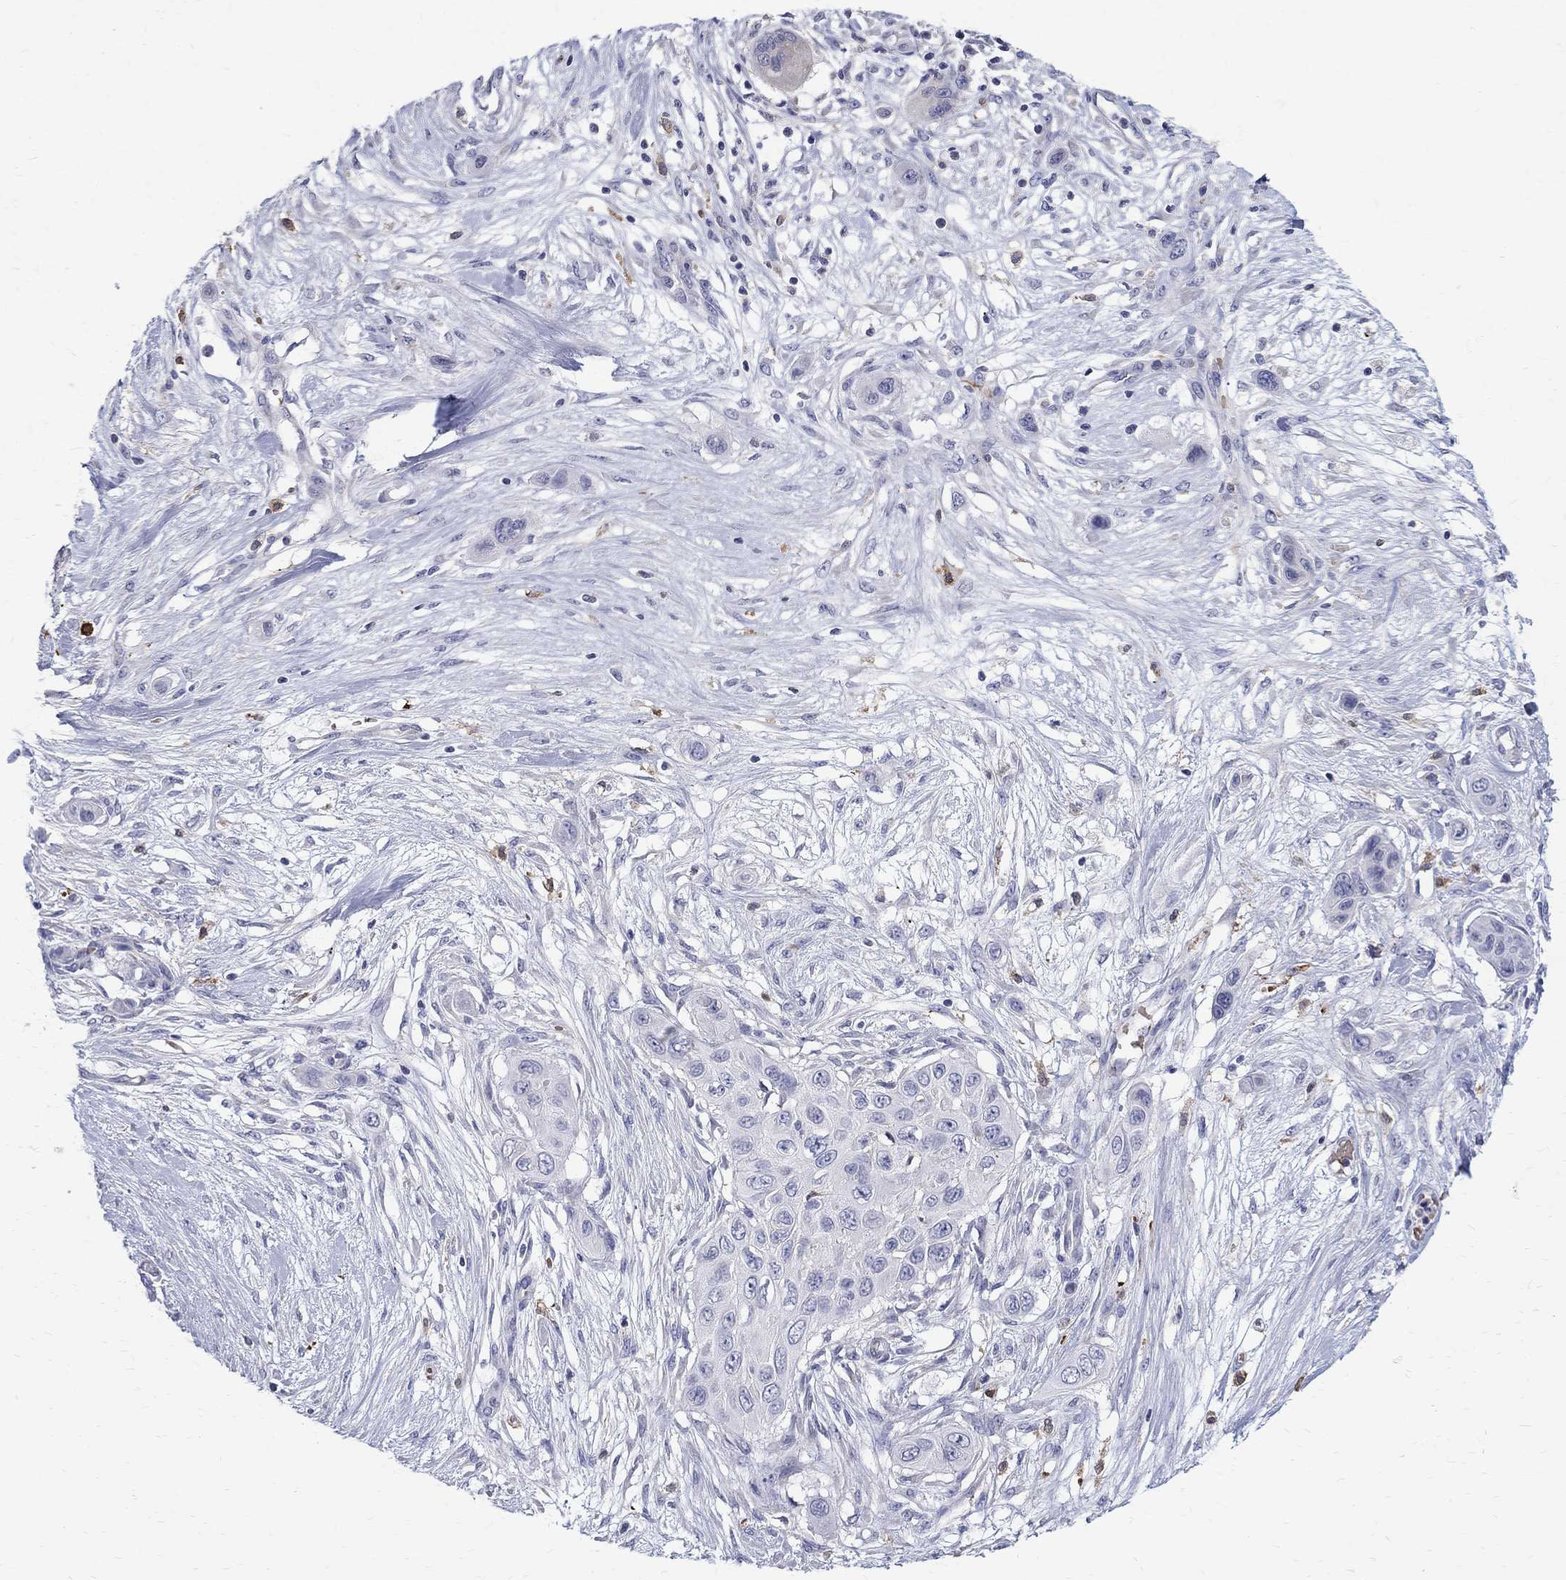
{"staining": {"intensity": "negative", "quantity": "none", "location": "none"}, "tissue": "skin cancer", "cell_type": "Tumor cells", "image_type": "cancer", "snomed": [{"axis": "morphology", "description": "Squamous cell carcinoma, NOS"}, {"axis": "topography", "description": "Skin"}], "caption": "Immunohistochemistry (IHC) image of human skin cancer (squamous cell carcinoma) stained for a protein (brown), which demonstrates no expression in tumor cells.", "gene": "AGER", "patient": {"sex": "male", "age": 79}}